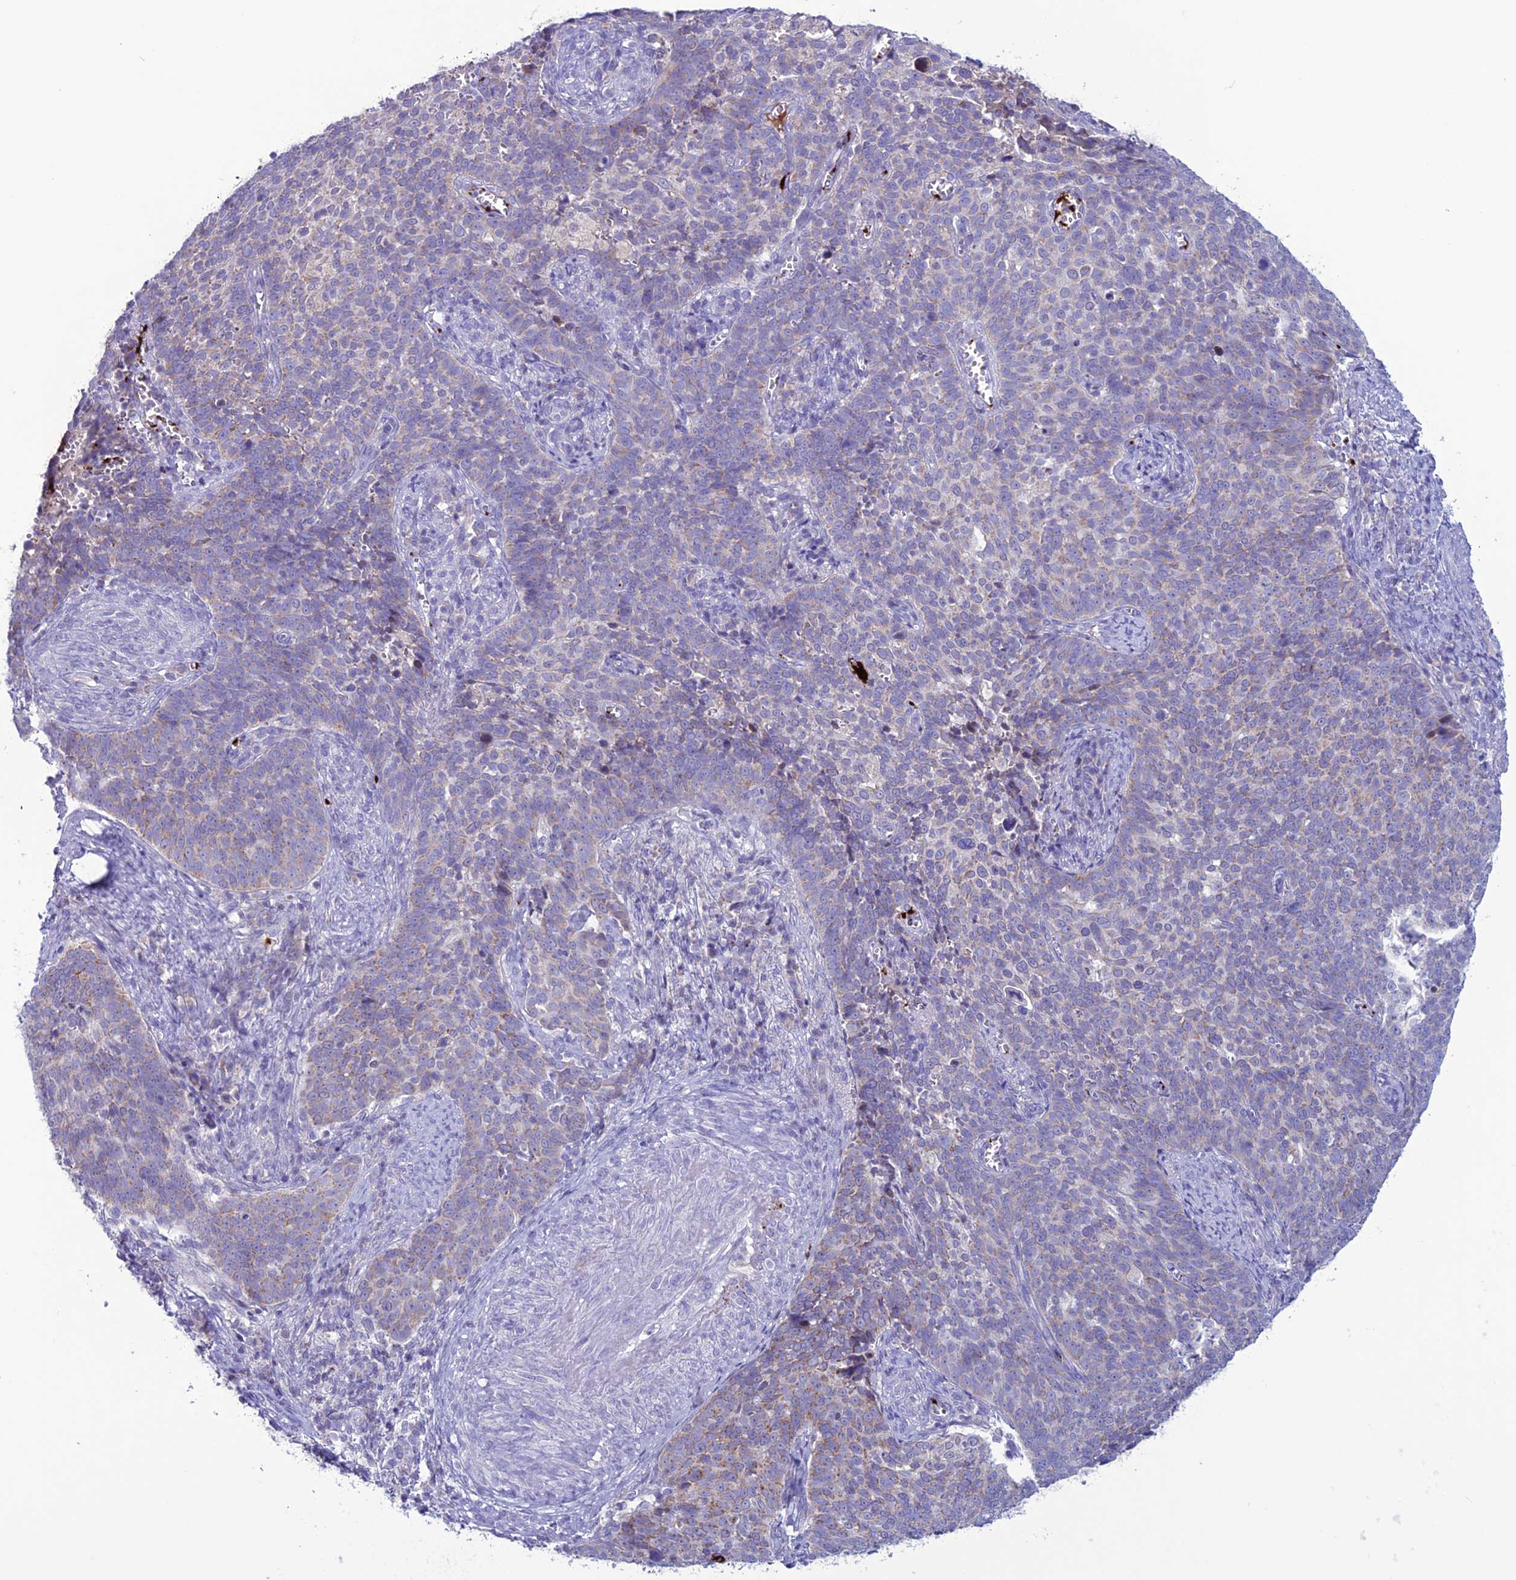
{"staining": {"intensity": "weak", "quantity": "<25%", "location": "cytoplasmic/membranous"}, "tissue": "cervical cancer", "cell_type": "Tumor cells", "image_type": "cancer", "snomed": [{"axis": "morphology", "description": "Normal tissue, NOS"}, {"axis": "morphology", "description": "Squamous cell carcinoma, NOS"}, {"axis": "topography", "description": "Cervix"}], "caption": "Immunohistochemical staining of cervical squamous cell carcinoma displays no significant staining in tumor cells.", "gene": "C21orf140", "patient": {"sex": "female", "age": 39}}